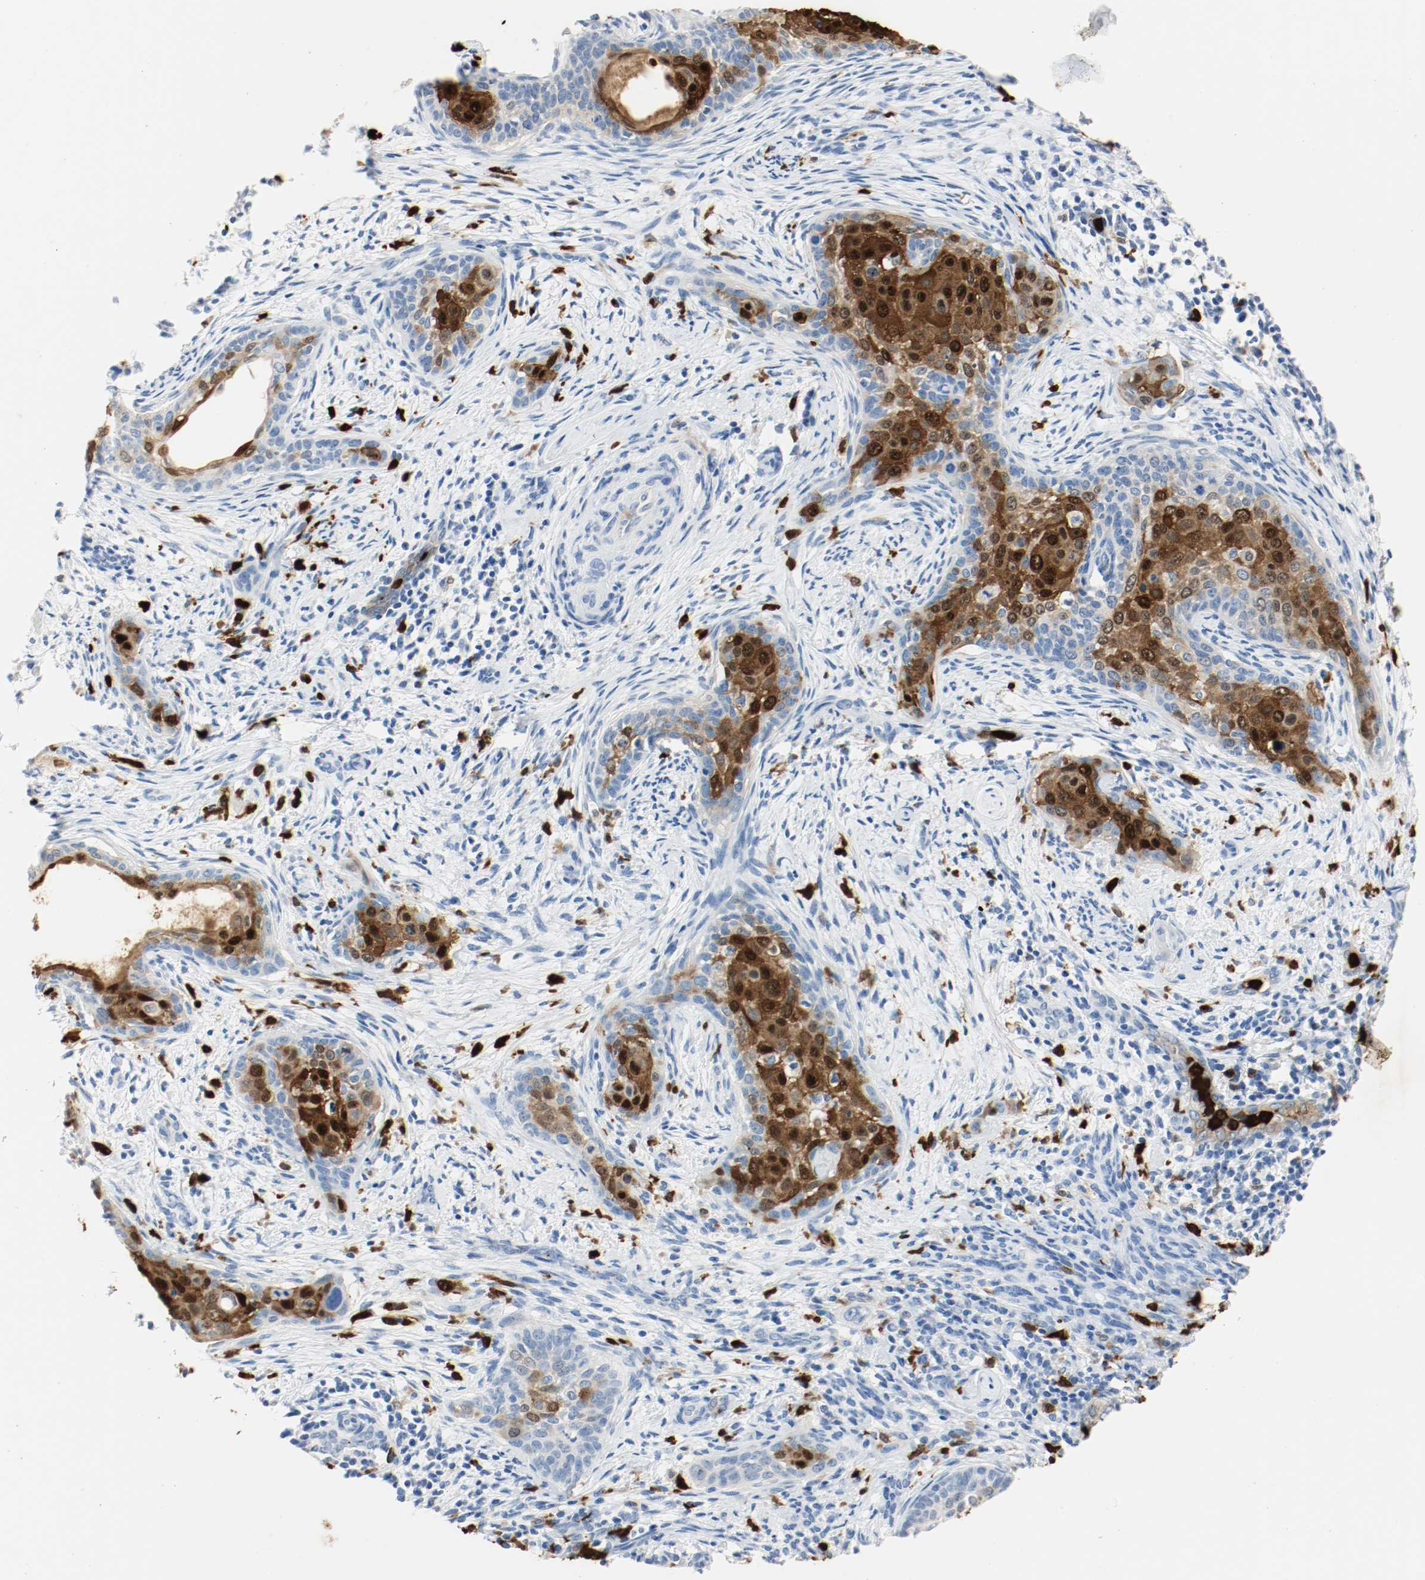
{"staining": {"intensity": "strong", "quantity": "25%-75%", "location": "cytoplasmic/membranous"}, "tissue": "cervical cancer", "cell_type": "Tumor cells", "image_type": "cancer", "snomed": [{"axis": "morphology", "description": "Squamous cell carcinoma, NOS"}, {"axis": "topography", "description": "Cervix"}], "caption": "A micrograph of human squamous cell carcinoma (cervical) stained for a protein shows strong cytoplasmic/membranous brown staining in tumor cells.", "gene": "S100A9", "patient": {"sex": "female", "age": 33}}